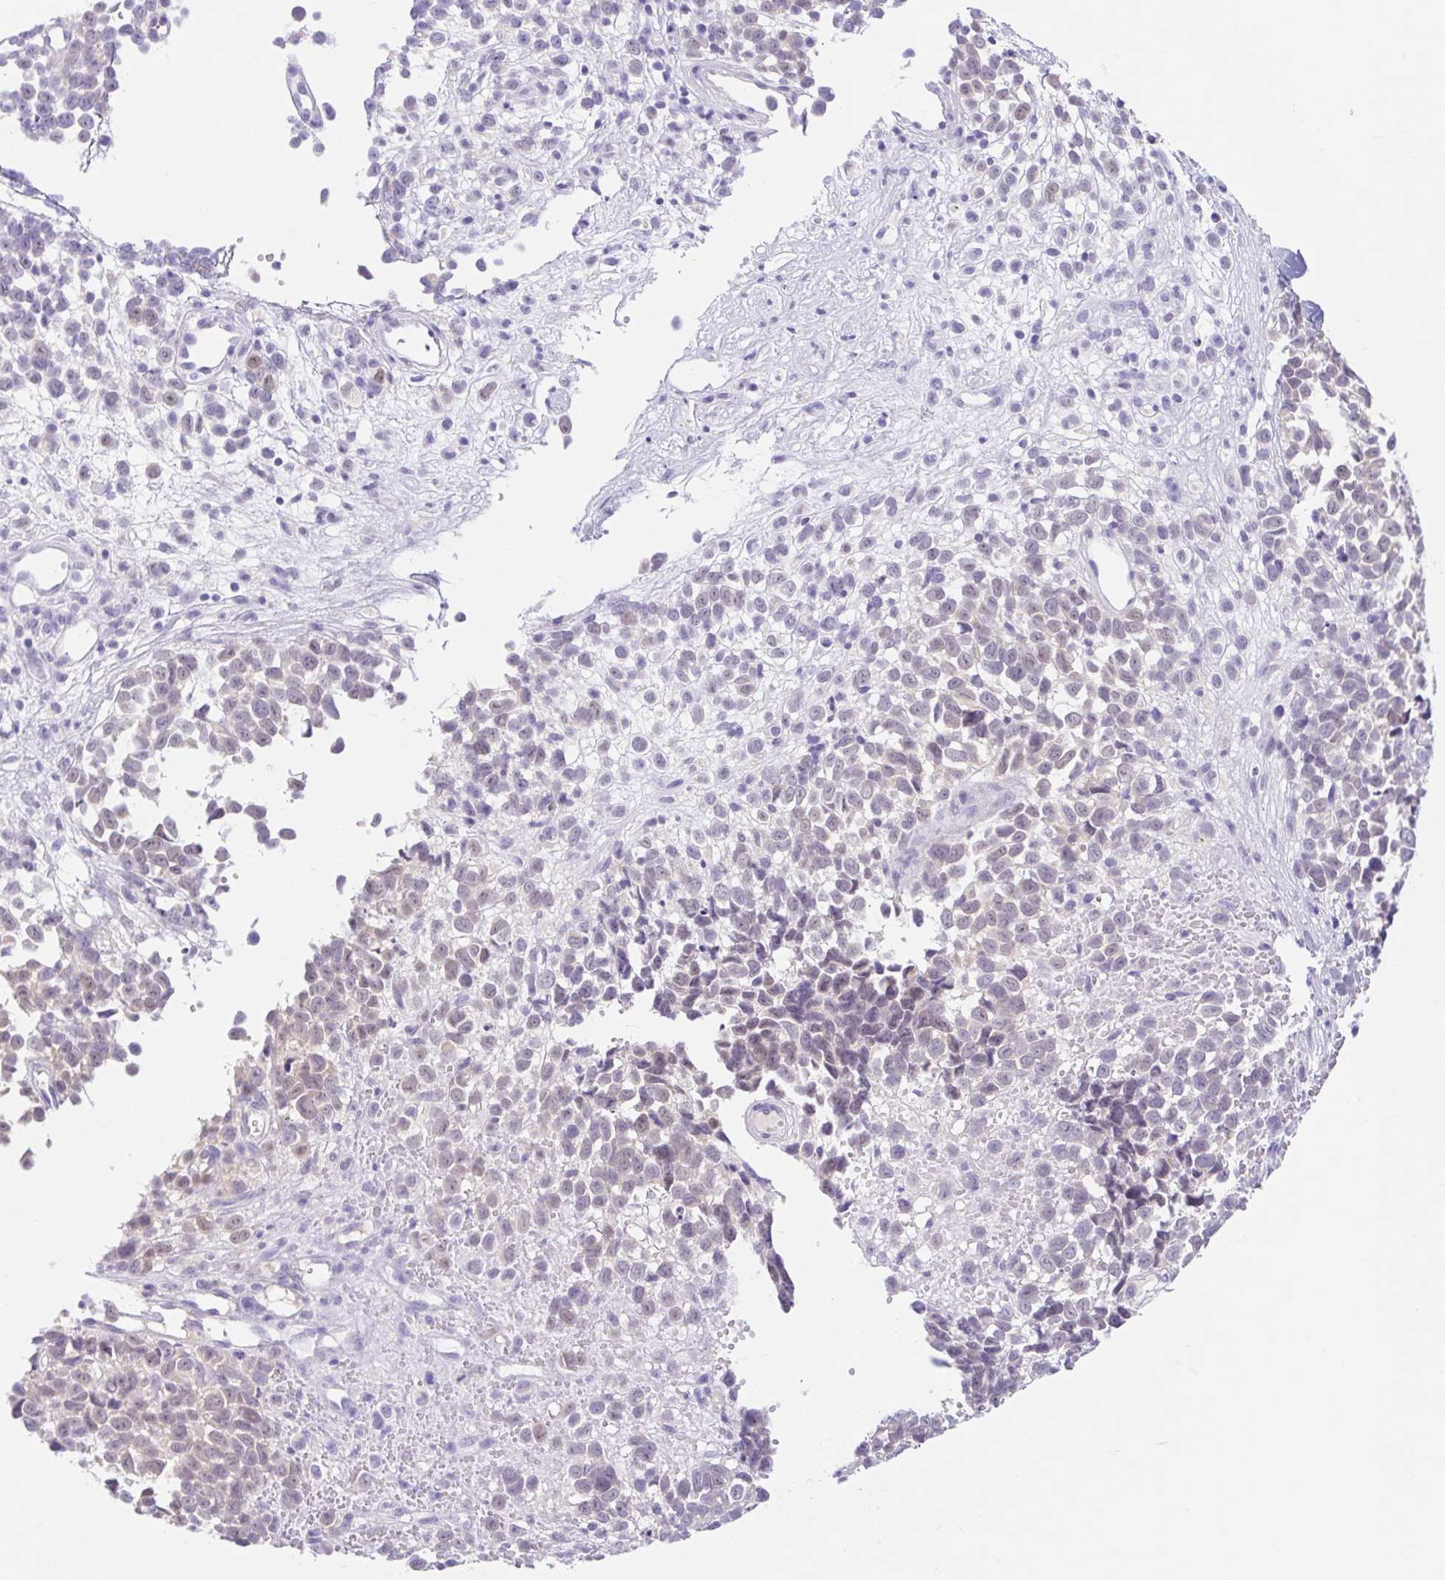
{"staining": {"intensity": "weak", "quantity": "<25%", "location": "cytoplasmic/membranous"}, "tissue": "melanoma", "cell_type": "Tumor cells", "image_type": "cancer", "snomed": [{"axis": "morphology", "description": "Malignant melanoma, NOS"}, {"axis": "topography", "description": "Nose, NOS"}], "caption": "This is an immunohistochemistry photomicrograph of malignant melanoma. There is no expression in tumor cells.", "gene": "ITPK1", "patient": {"sex": "female", "age": 48}}